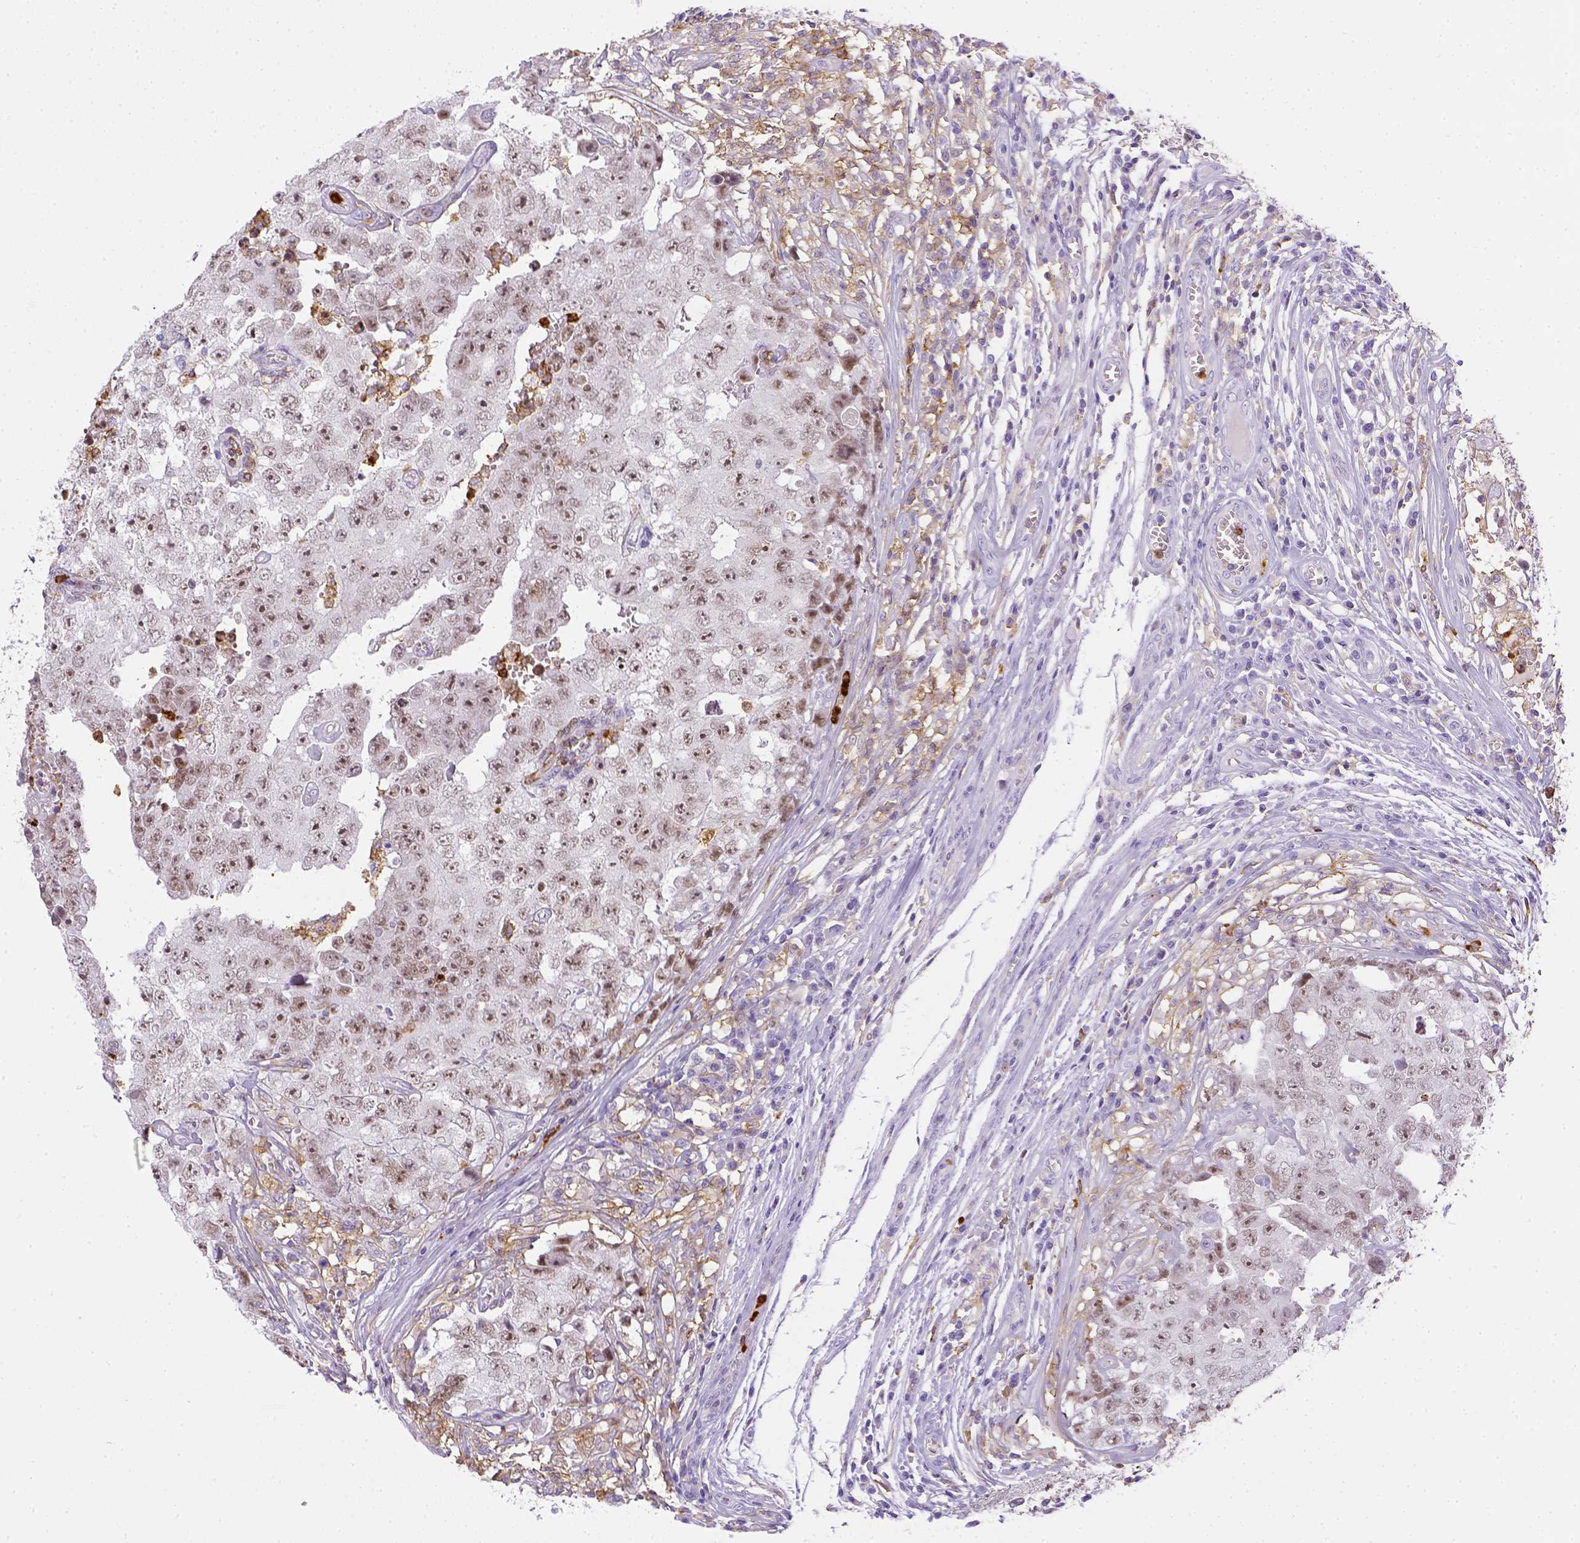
{"staining": {"intensity": "weak", "quantity": "25%-75%", "location": "cytoplasmic/membranous"}, "tissue": "testis cancer", "cell_type": "Tumor cells", "image_type": "cancer", "snomed": [{"axis": "morphology", "description": "Carcinoma, Embryonal, NOS"}, {"axis": "topography", "description": "Testis"}], "caption": "Immunohistochemistry photomicrograph of embryonal carcinoma (testis) stained for a protein (brown), which demonstrates low levels of weak cytoplasmic/membranous positivity in approximately 25%-75% of tumor cells.", "gene": "ITGAM", "patient": {"sex": "male", "age": 36}}